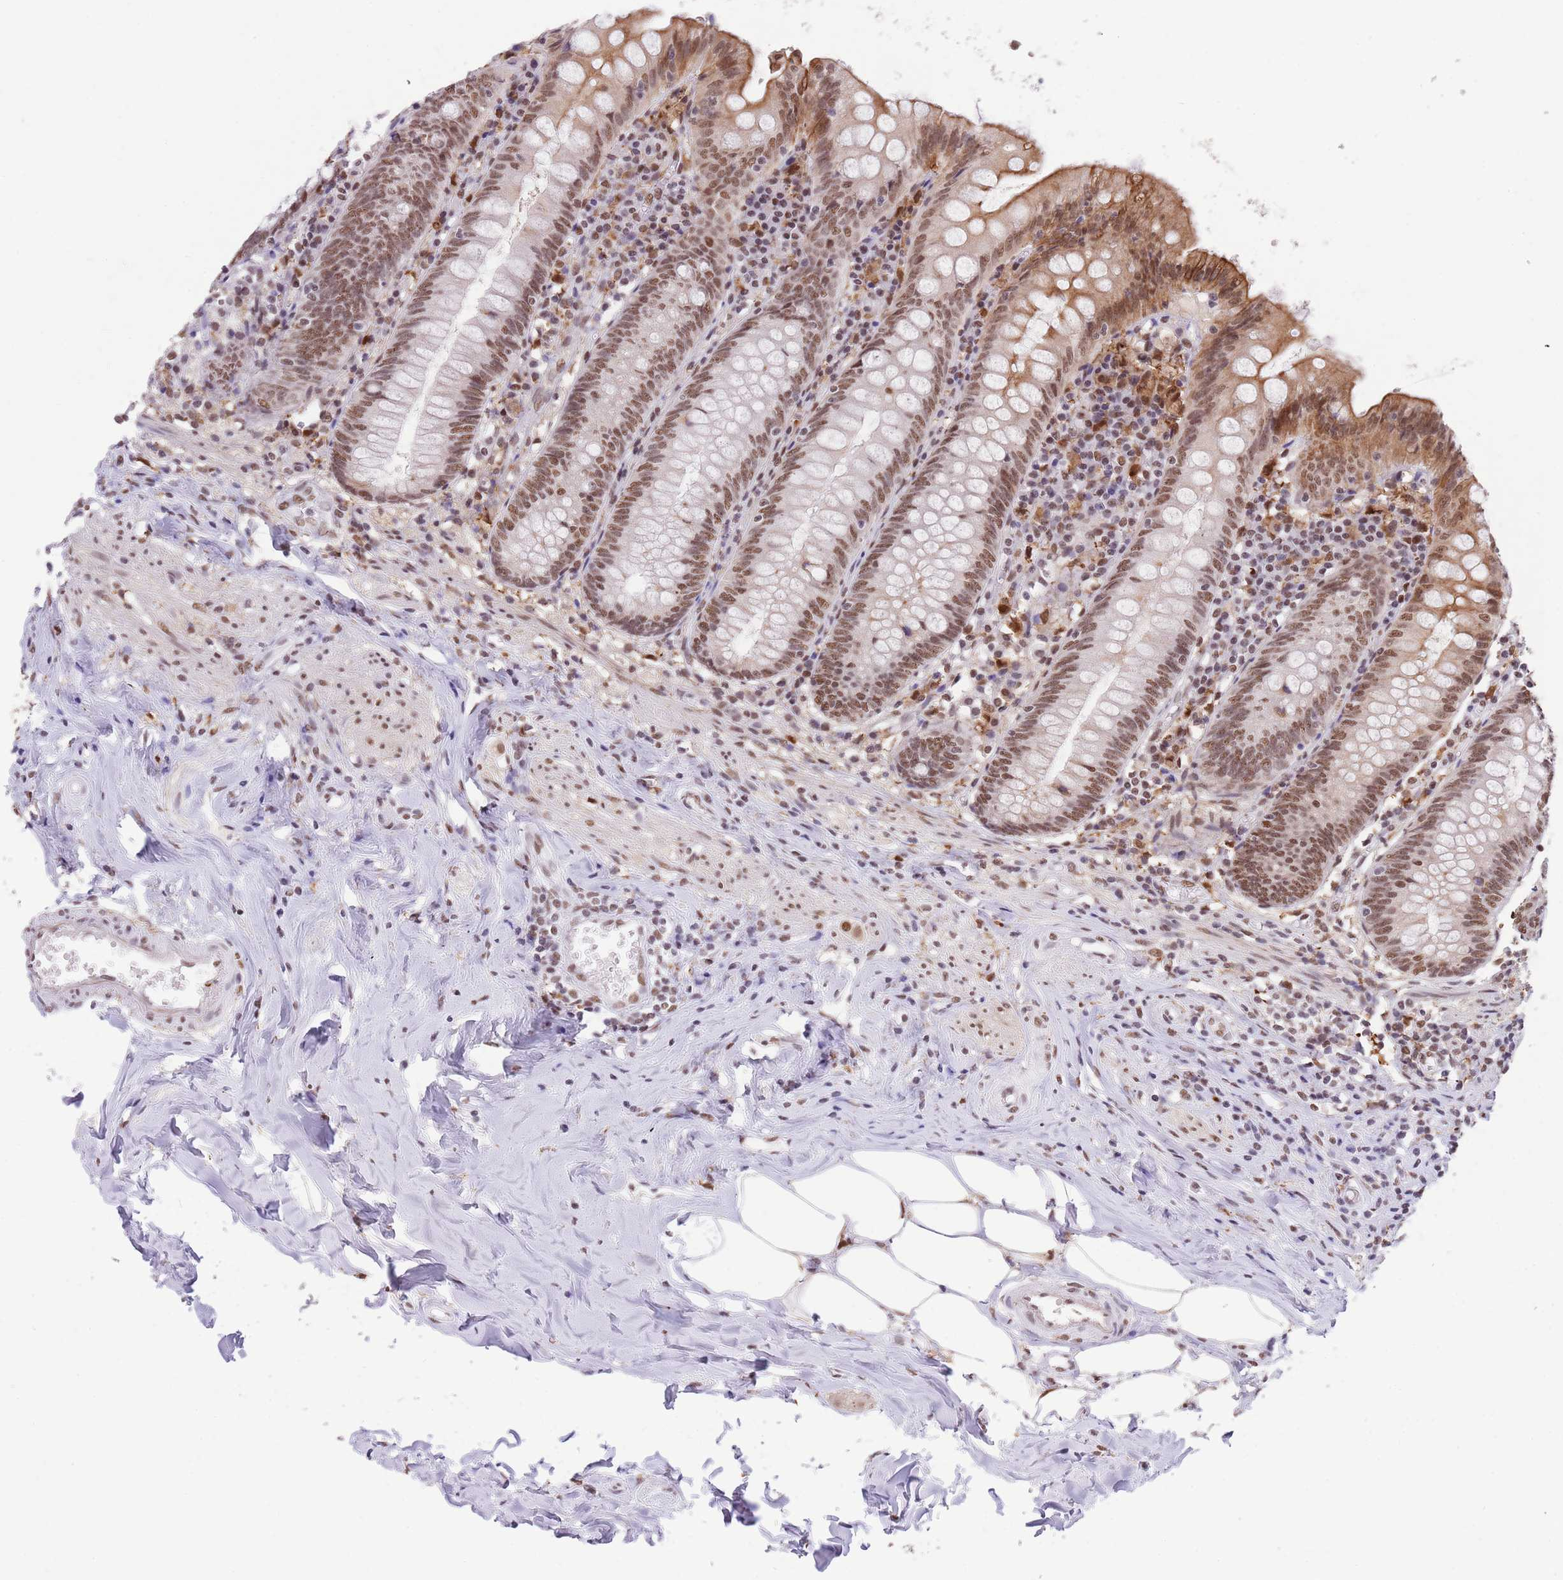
{"staining": {"intensity": "moderate", "quantity": ">75%", "location": "cytoplasmic/membranous,nuclear"}, "tissue": "appendix", "cell_type": "Glandular cells", "image_type": "normal", "snomed": [{"axis": "morphology", "description": "Normal tissue, NOS"}, {"axis": "topography", "description": "Appendix"}], "caption": "Immunohistochemistry of benign human appendix exhibits medium levels of moderate cytoplasmic/membranous,nuclear positivity in about >75% of glandular cells. The protein of interest is stained brown, and the nuclei are stained in blue (DAB IHC with brightfield microscopy, high magnification).", "gene": "TRIM32", "patient": {"sex": "female", "age": 54}}